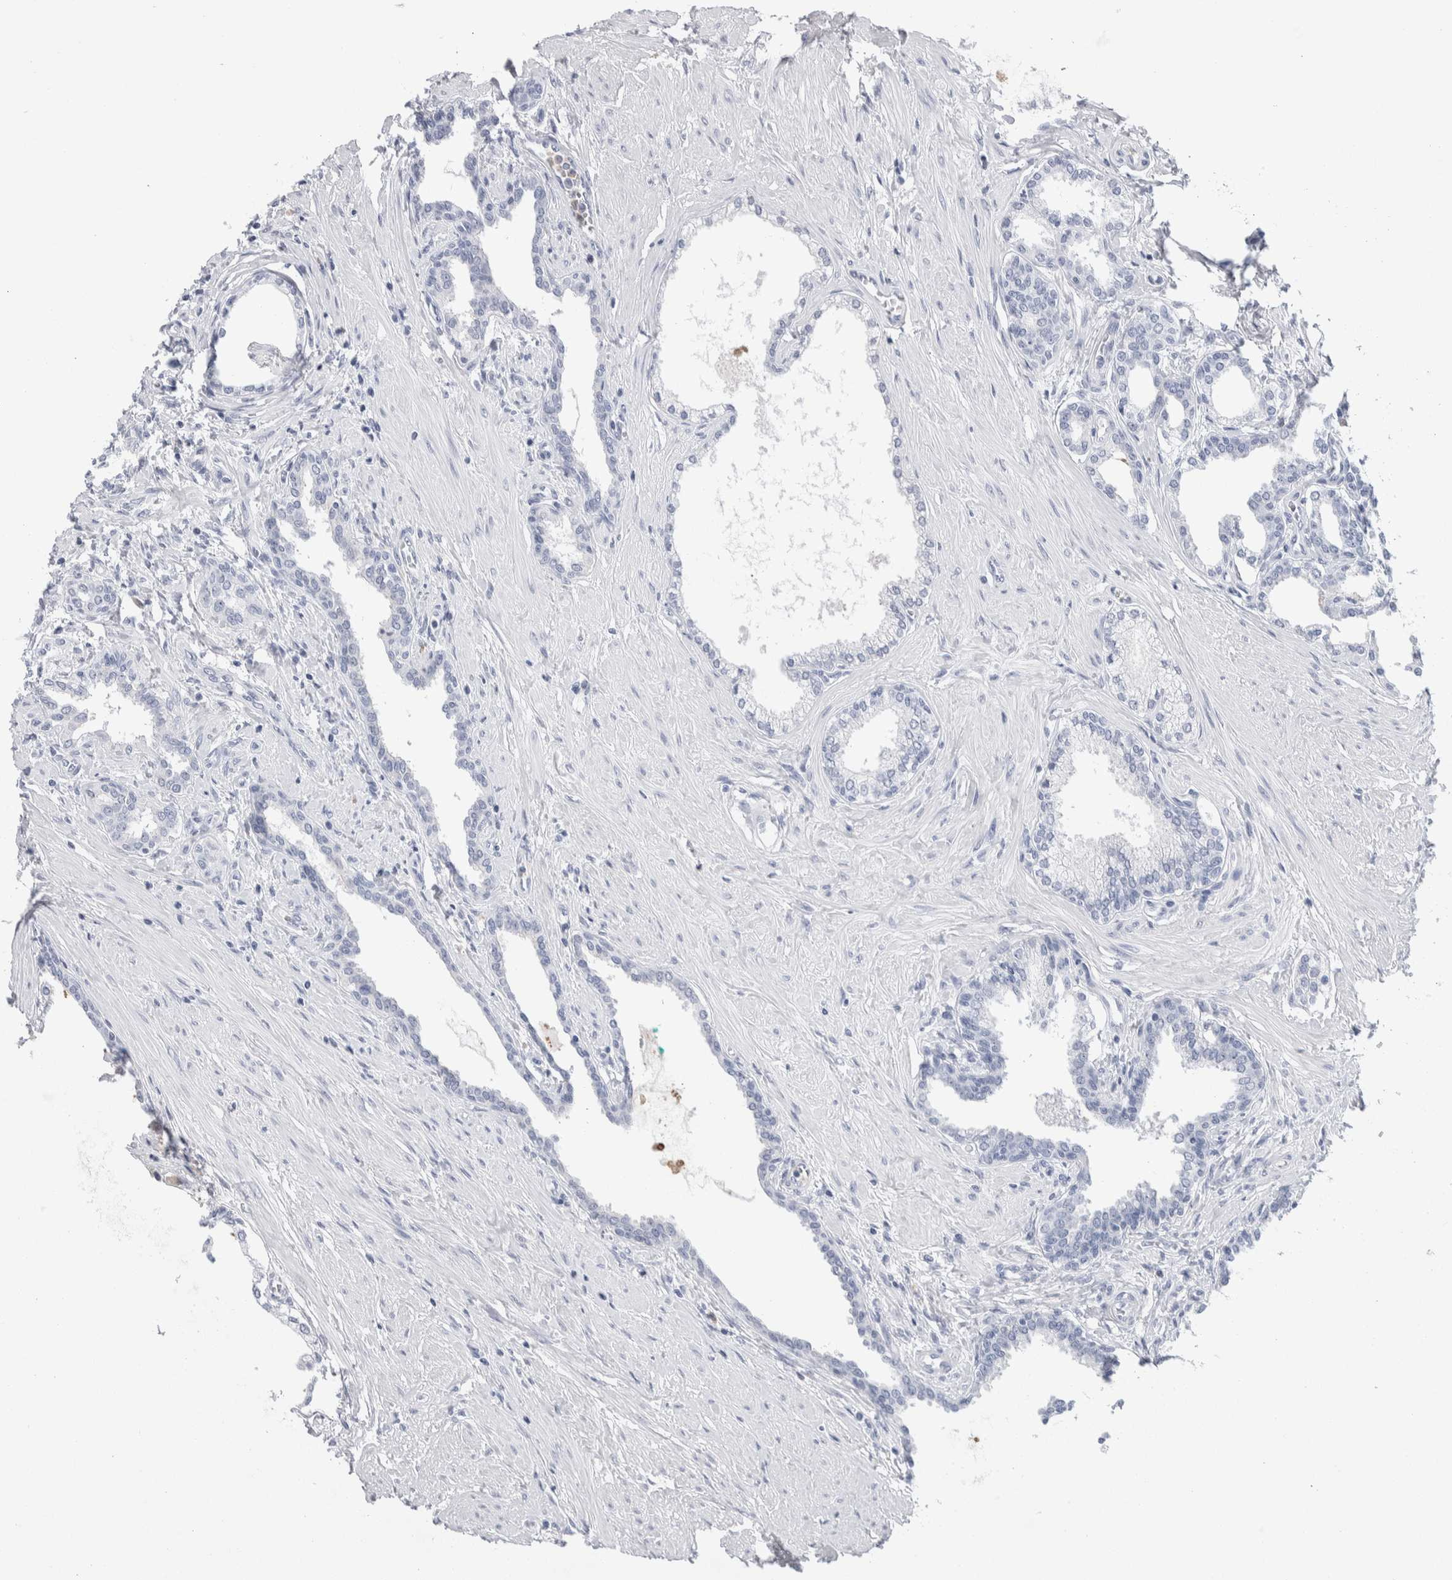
{"staining": {"intensity": "negative", "quantity": "none", "location": "none"}, "tissue": "prostate cancer", "cell_type": "Tumor cells", "image_type": "cancer", "snomed": [{"axis": "morphology", "description": "Adenocarcinoma, High grade"}, {"axis": "topography", "description": "Prostate"}], "caption": "A high-resolution photomicrograph shows IHC staining of adenocarcinoma (high-grade) (prostate), which demonstrates no significant expression in tumor cells.", "gene": "LURAP1L", "patient": {"sex": "male", "age": 52}}